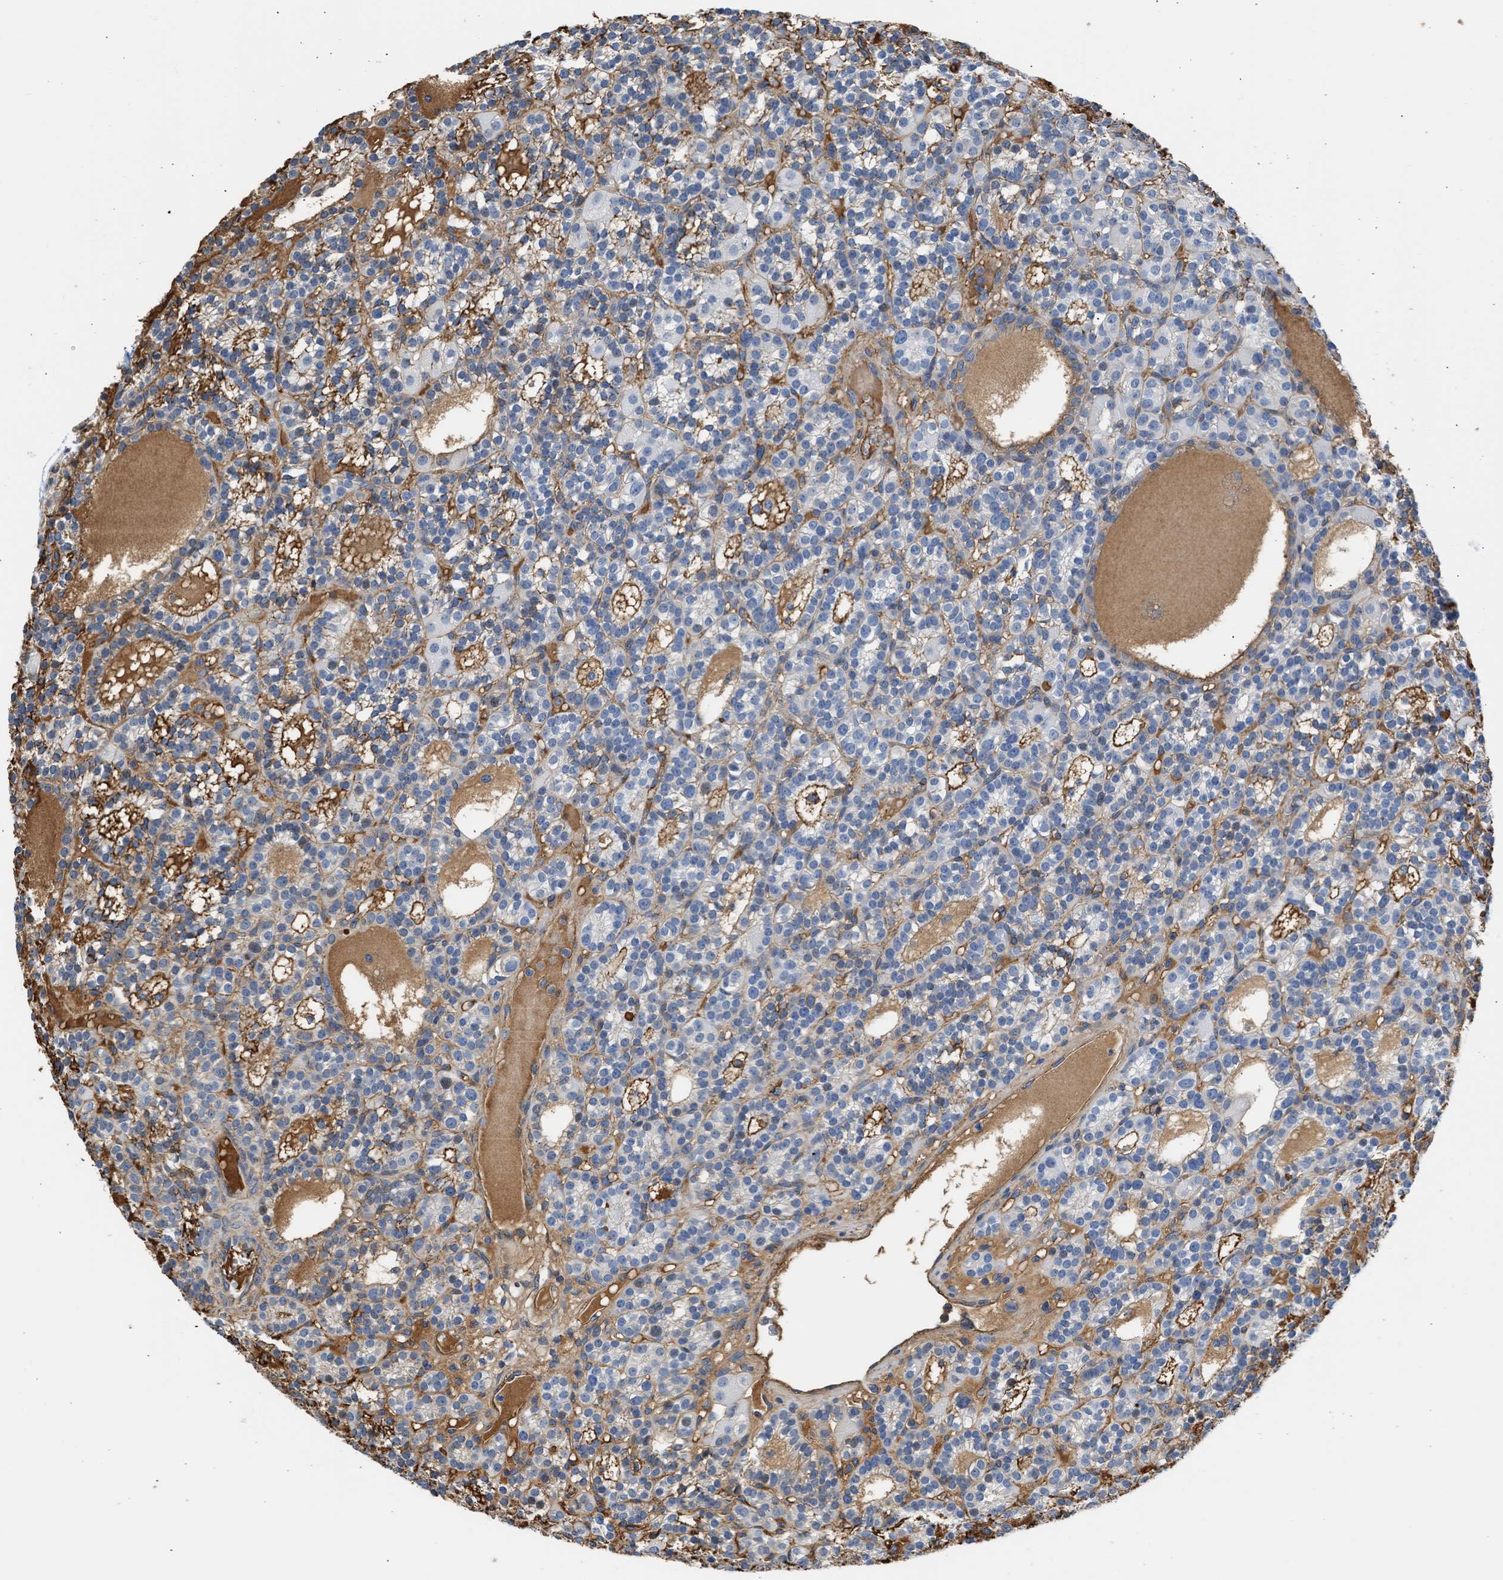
{"staining": {"intensity": "moderate", "quantity": "<25%", "location": "cytoplasmic/membranous,nuclear"}, "tissue": "parathyroid gland", "cell_type": "Glandular cells", "image_type": "normal", "snomed": [{"axis": "morphology", "description": "Normal tissue, NOS"}, {"axis": "morphology", "description": "Adenoma, NOS"}, {"axis": "topography", "description": "Parathyroid gland"}], "caption": "The image demonstrates staining of benign parathyroid gland, revealing moderate cytoplasmic/membranous,nuclear protein positivity (brown color) within glandular cells.", "gene": "MAS1L", "patient": {"sex": "female", "age": 58}}